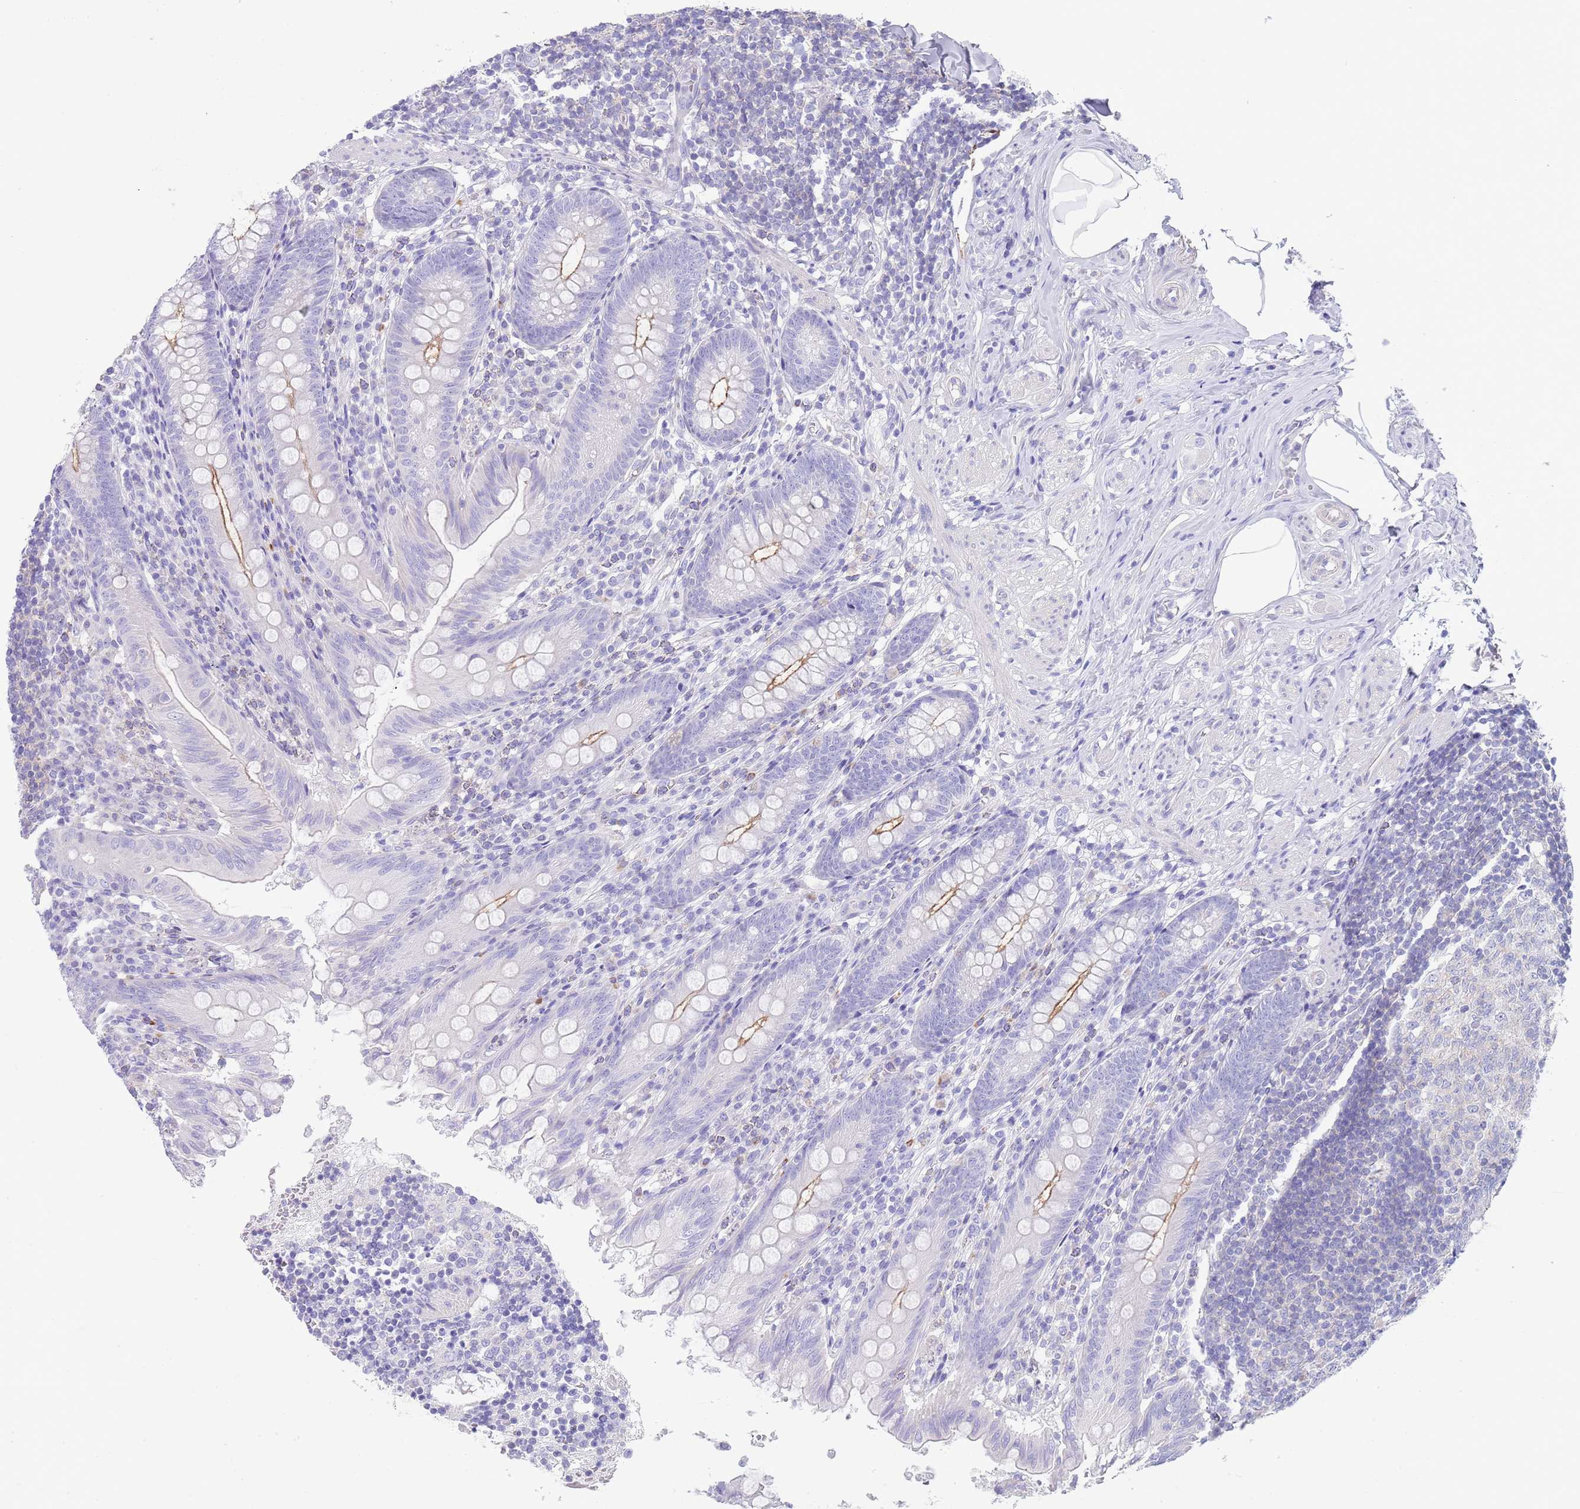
{"staining": {"intensity": "moderate", "quantity": "<25%", "location": "cytoplasmic/membranous"}, "tissue": "appendix", "cell_type": "Glandular cells", "image_type": "normal", "snomed": [{"axis": "morphology", "description": "Normal tissue, NOS"}, {"axis": "topography", "description": "Appendix"}], "caption": "Approximately <25% of glandular cells in unremarkable human appendix demonstrate moderate cytoplasmic/membranous protein expression as visualized by brown immunohistochemical staining.", "gene": "CPXM2", "patient": {"sex": "male", "age": 55}}